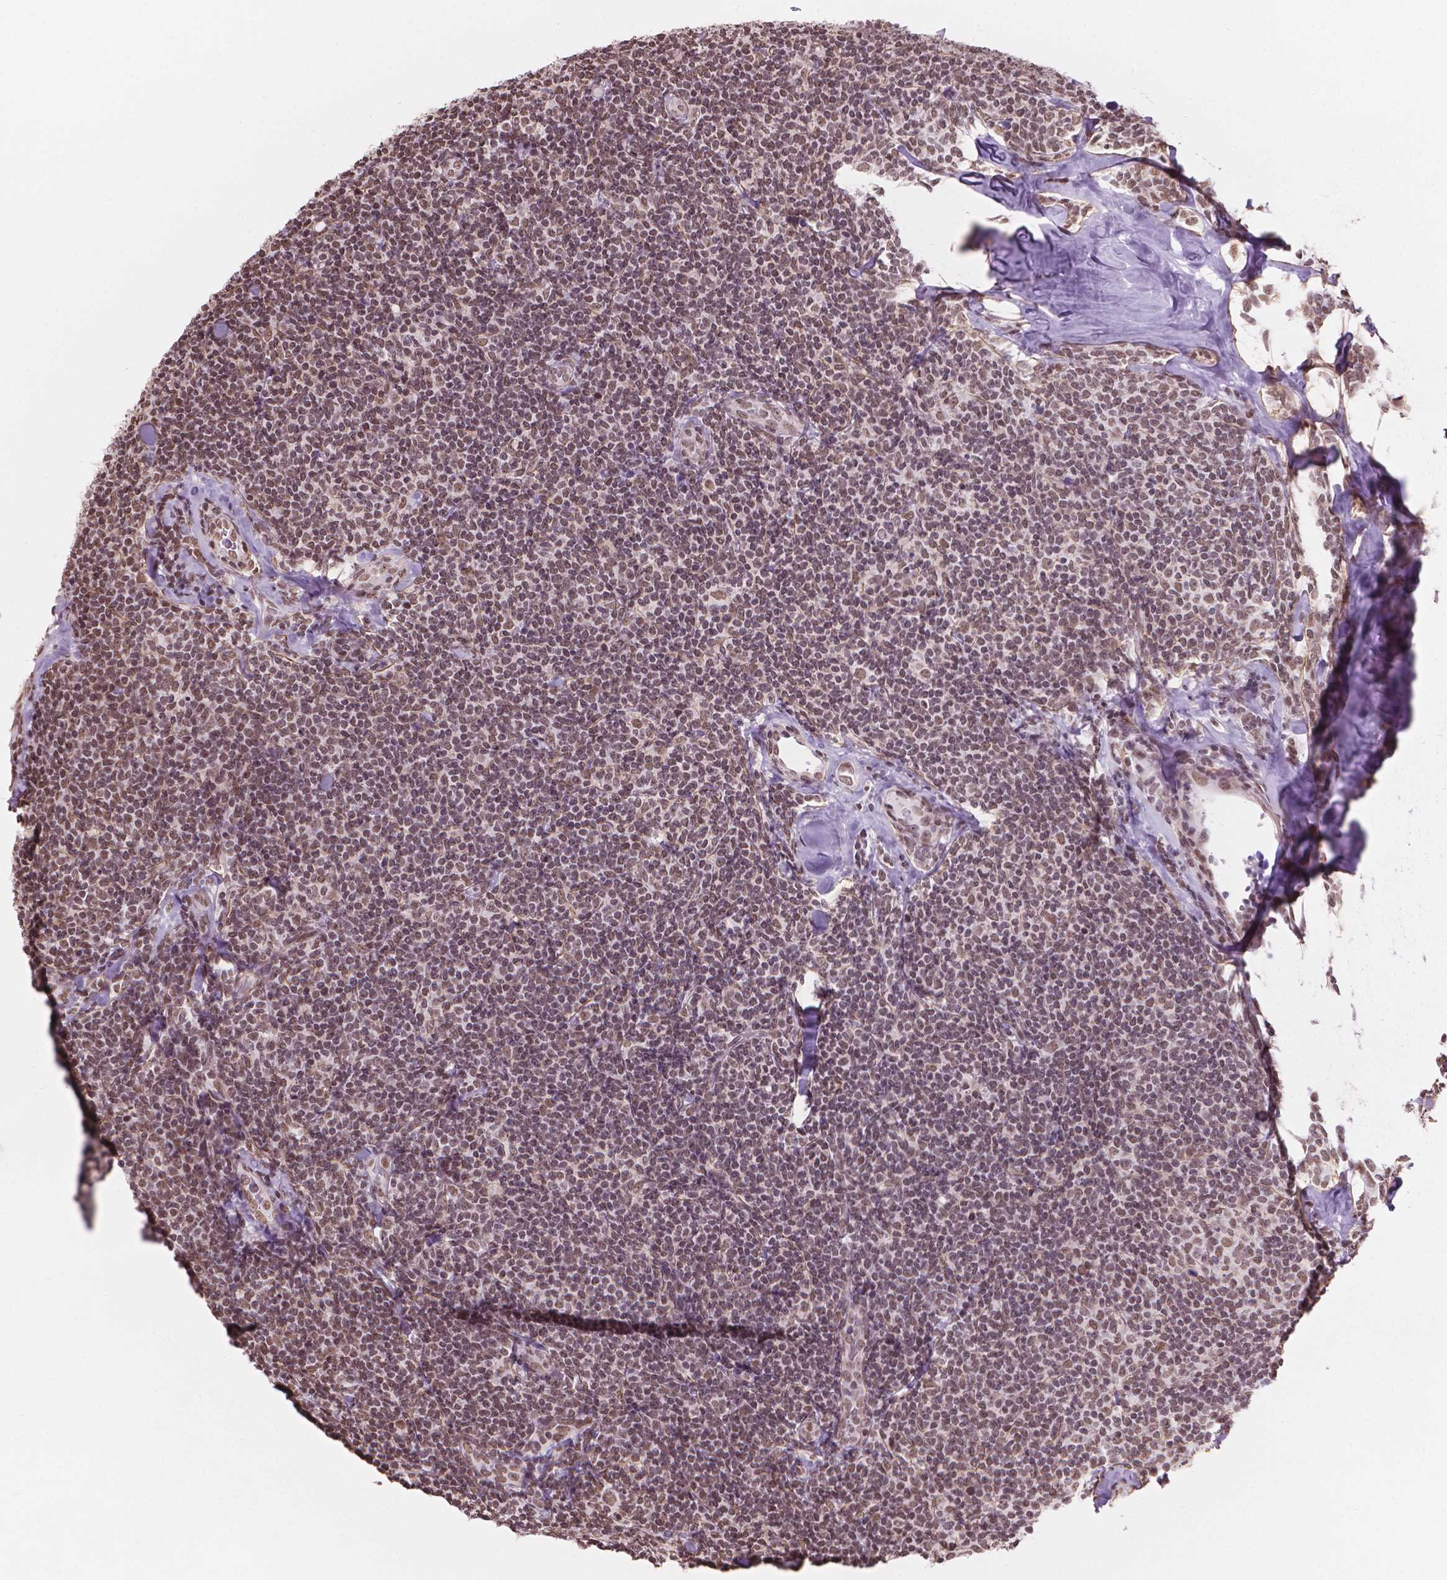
{"staining": {"intensity": "weak", "quantity": "<25%", "location": "nuclear"}, "tissue": "lymphoma", "cell_type": "Tumor cells", "image_type": "cancer", "snomed": [{"axis": "morphology", "description": "Malignant lymphoma, non-Hodgkin's type, Low grade"}, {"axis": "topography", "description": "Lymph node"}], "caption": "Tumor cells show no significant protein expression in lymphoma.", "gene": "HOXD4", "patient": {"sex": "female", "age": 56}}